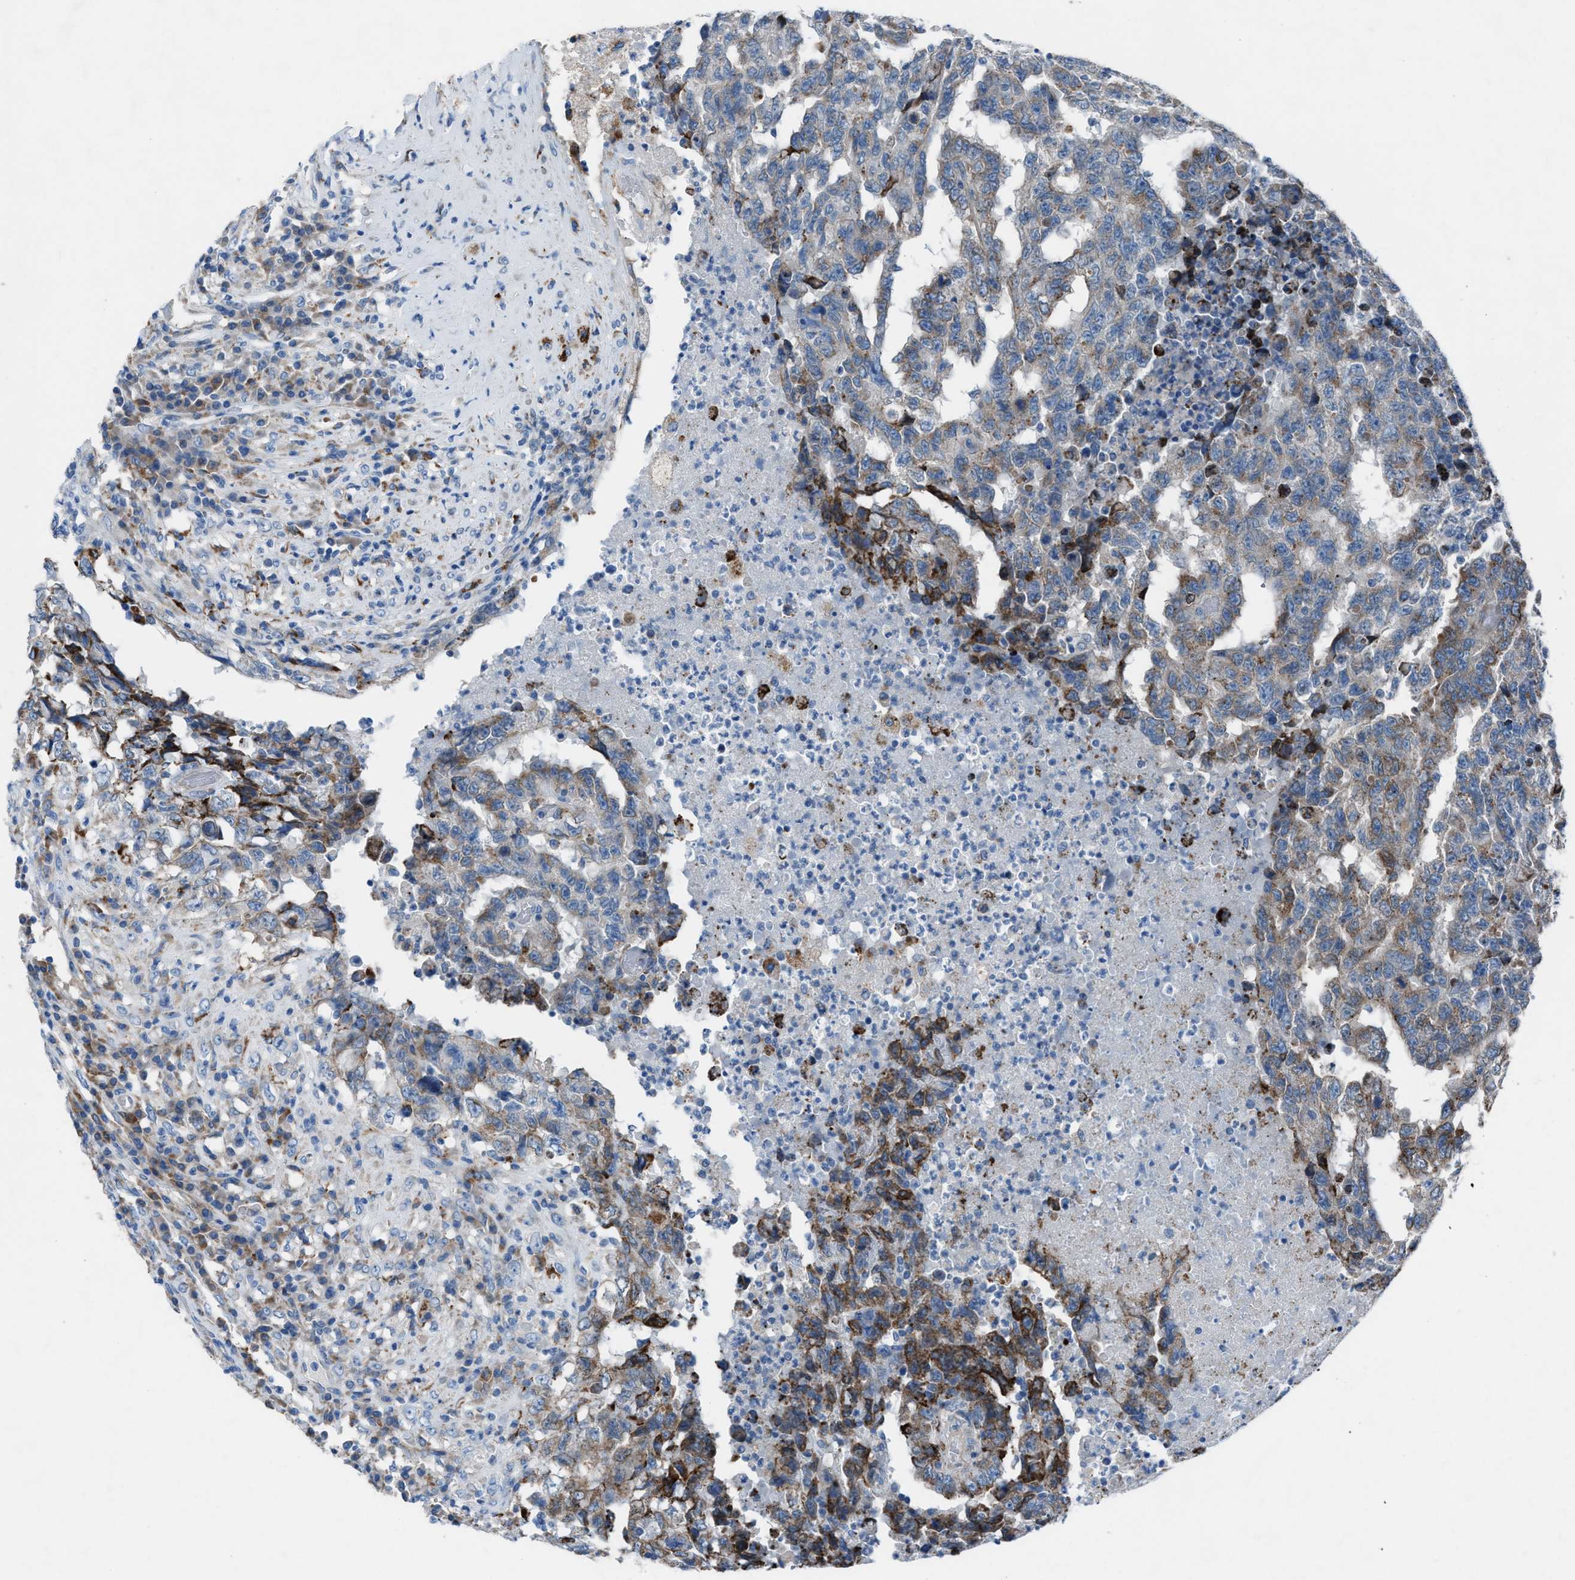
{"staining": {"intensity": "moderate", "quantity": "25%-75%", "location": "cytoplasmic/membranous"}, "tissue": "testis cancer", "cell_type": "Tumor cells", "image_type": "cancer", "snomed": [{"axis": "morphology", "description": "Necrosis, NOS"}, {"axis": "morphology", "description": "Carcinoma, Embryonal, NOS"}, {"axis": "topography", "description": "Testis"}], "caption": "Protein expression analysis of testis cancer displays moderate cytoplasmic/membranous staining in about 25%-75% of tumor cells.", "gene": "CD1B", "patient": {"sex": "male", "age": 19}}